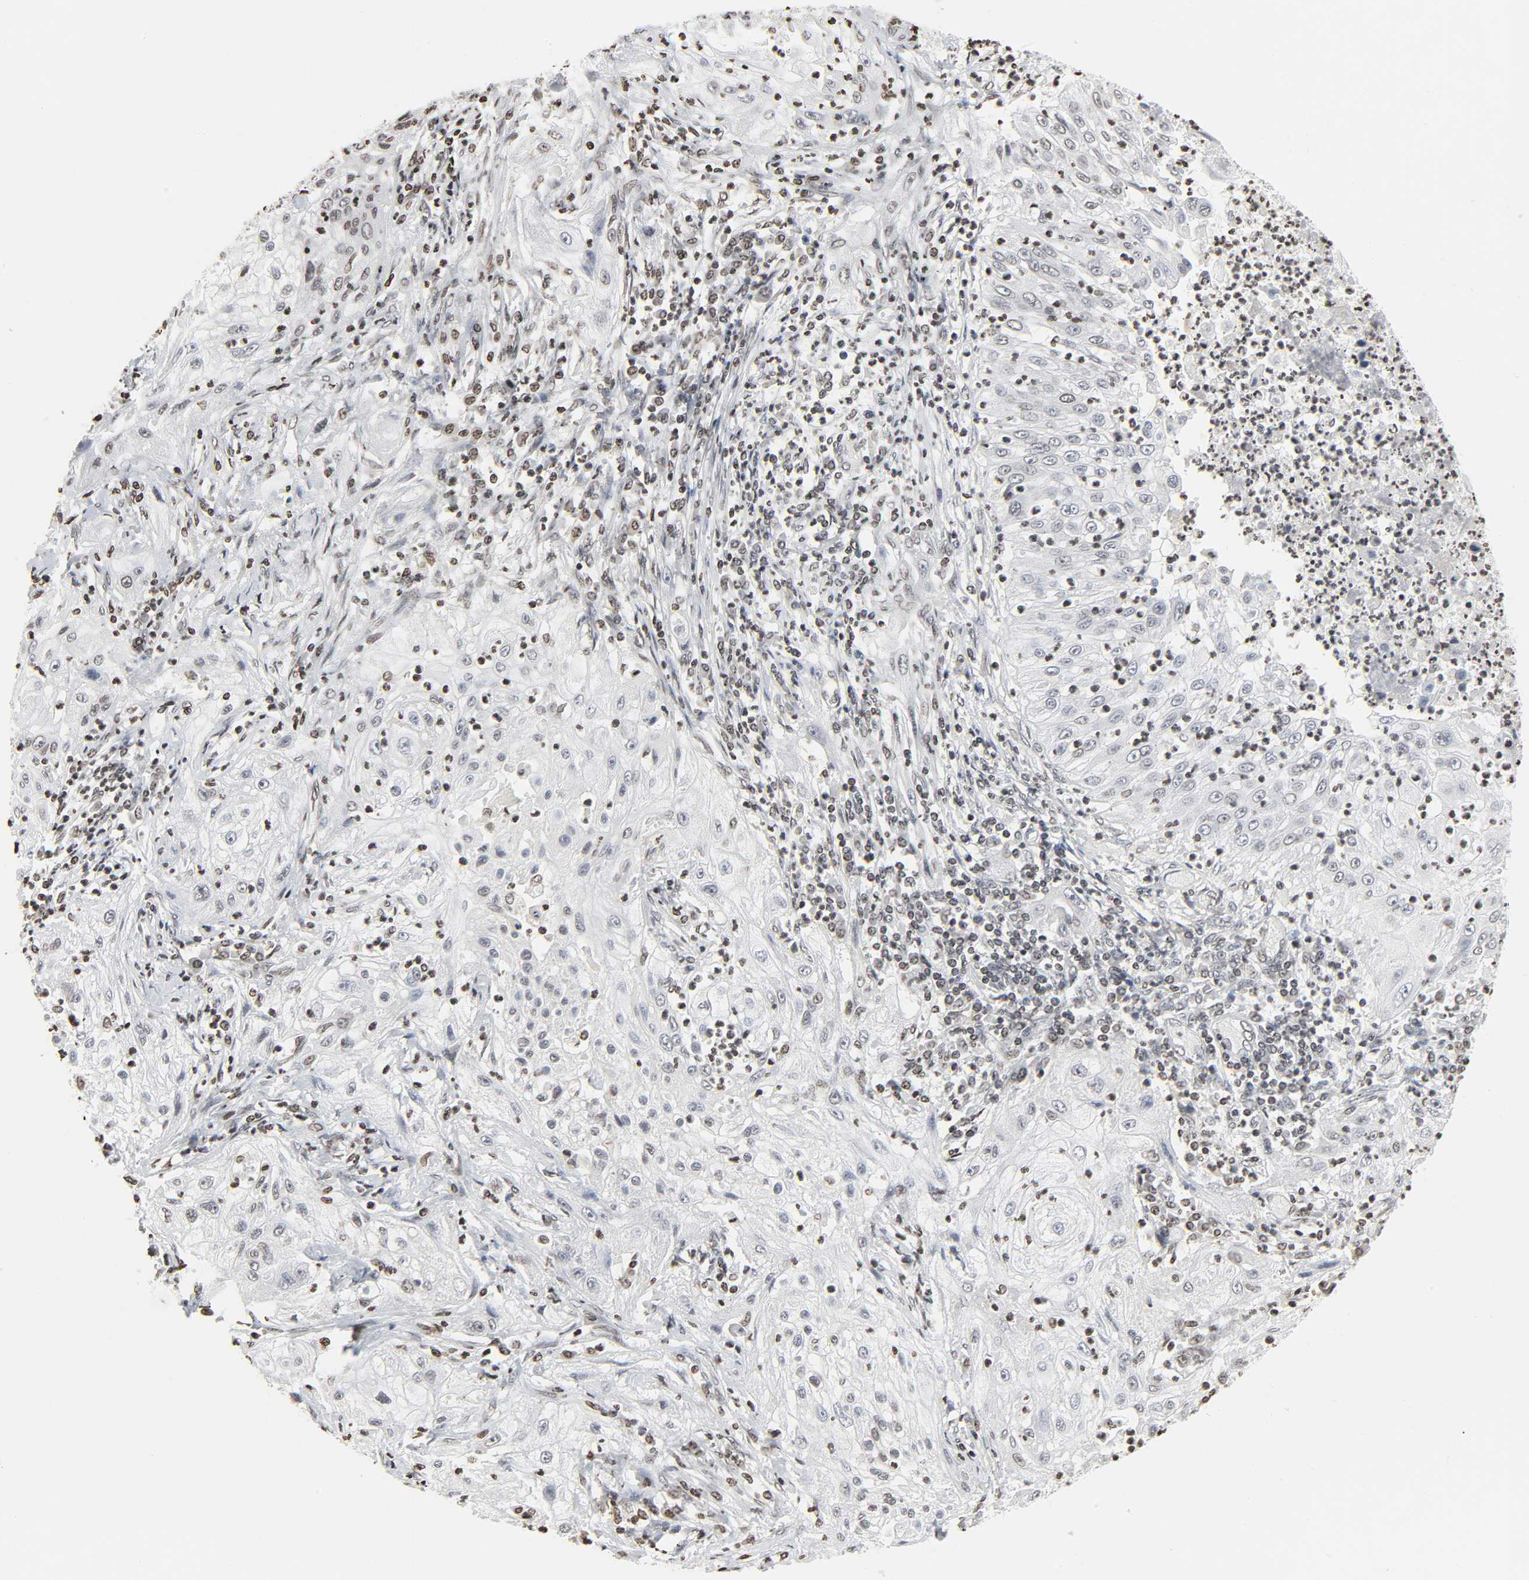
{"staining": {"intensity": "negative", "quantity": "none", "location": "none"}, "tissue": "lung cancer", "cell_type": "Tumor cells", "image_type": "cancer", "snomed": [{"axis": "morphology", "description": "Inflammation, NOS"}, {"axis": "morphology", "description": "Squamous cell carcinoma, NOS"}, {"axis": "topography", "description": "Lymph node"}, {"axis": "topography", "description": "Soft tissue"}, {"axis": "topography", "description": "Lung"}], "caption": "Histopathology image shows no significant protein staining in tumor cells of lung cancer.", "gene": "ELAVL1", "patient": {"sex": "male", "age": 66}}